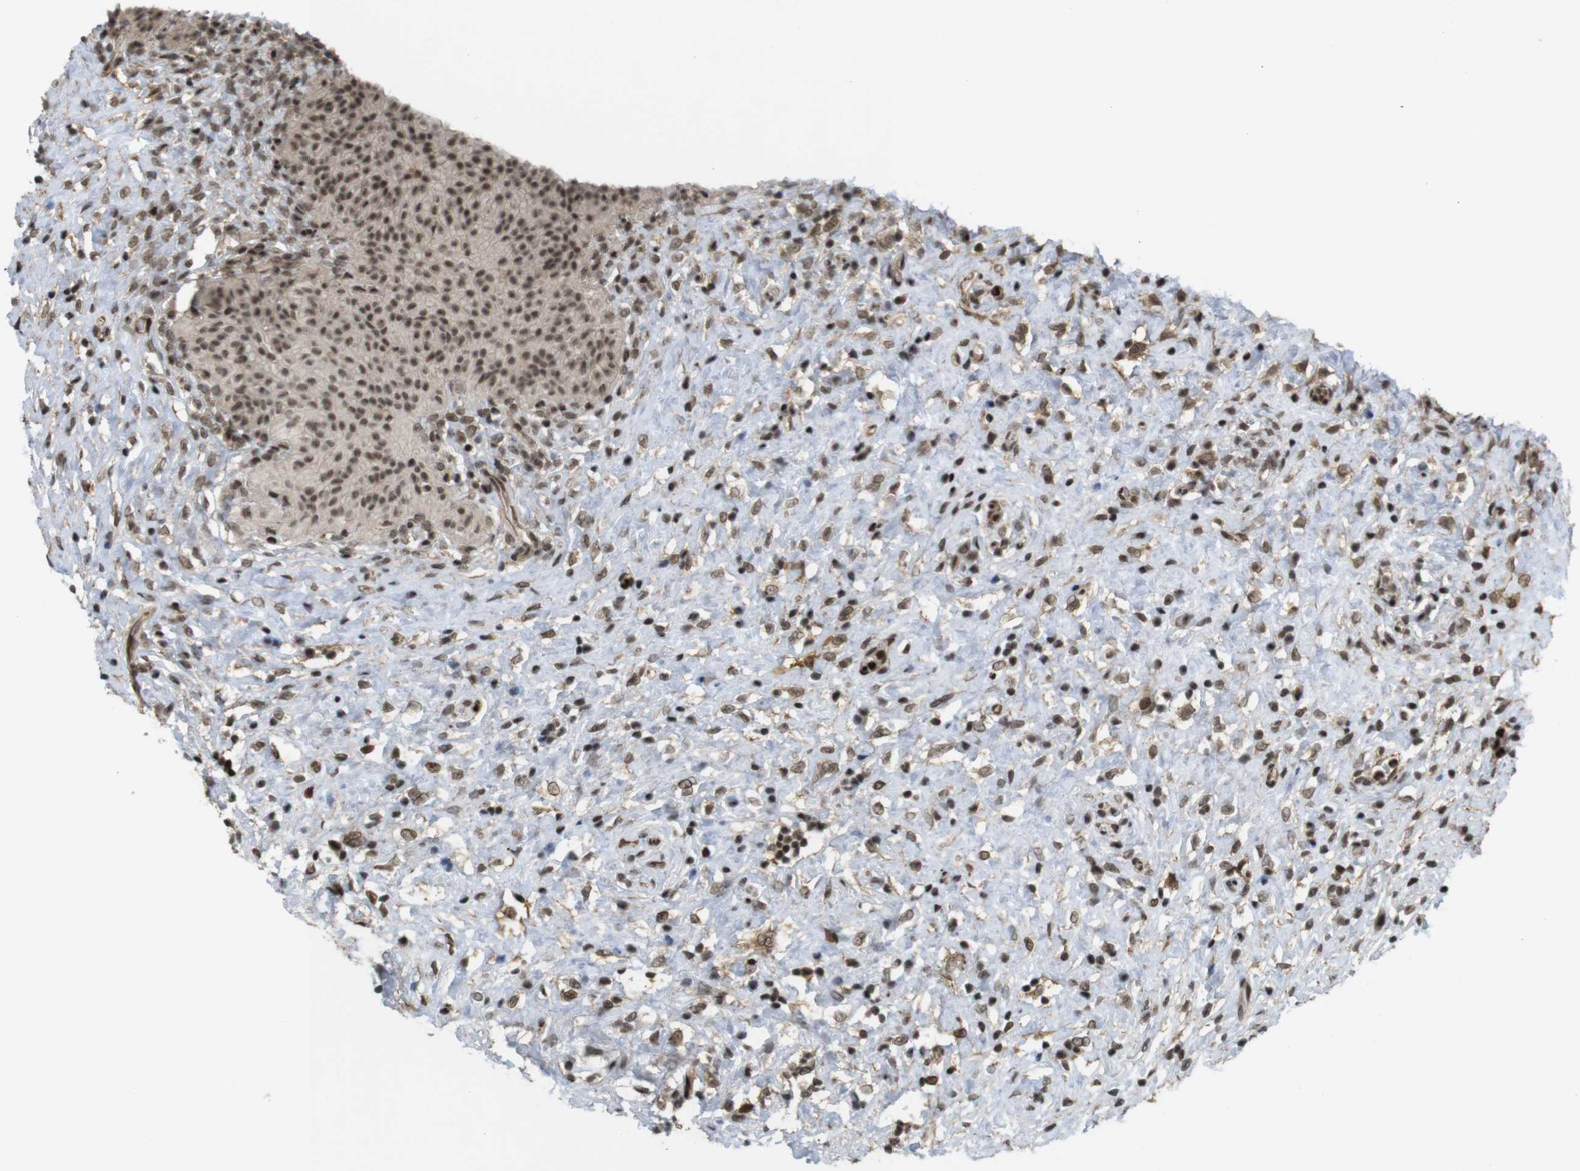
{"staining": {"intensity": "moderate", "quantity": ">75%", "location": "cytoplasmic/membranous,nuclear"}, "tissue": "urinary bladder", "cell_type": "Urothelial cells", "image_type": "normal", "snomed": [{"axis": "morphology", "description": "Normal tissue, NOS"}, {"axis": "morphology", "description": "Urothelial carcinoma, High grade"}, {"axis": "topography", "description": "Urinary bladder"}], "caption": "The immunohistochemical stain shows moderate cytoplasmic/membranous,nuclear positivity in urothelial cells of unremarkable urinary bladder. (DAB (3,3'-diaminobenzidine) = brown stain, brightfield microscopy at high magnification).", "gene": "SP2", "patient": {"sex": "male", "age": 46}}